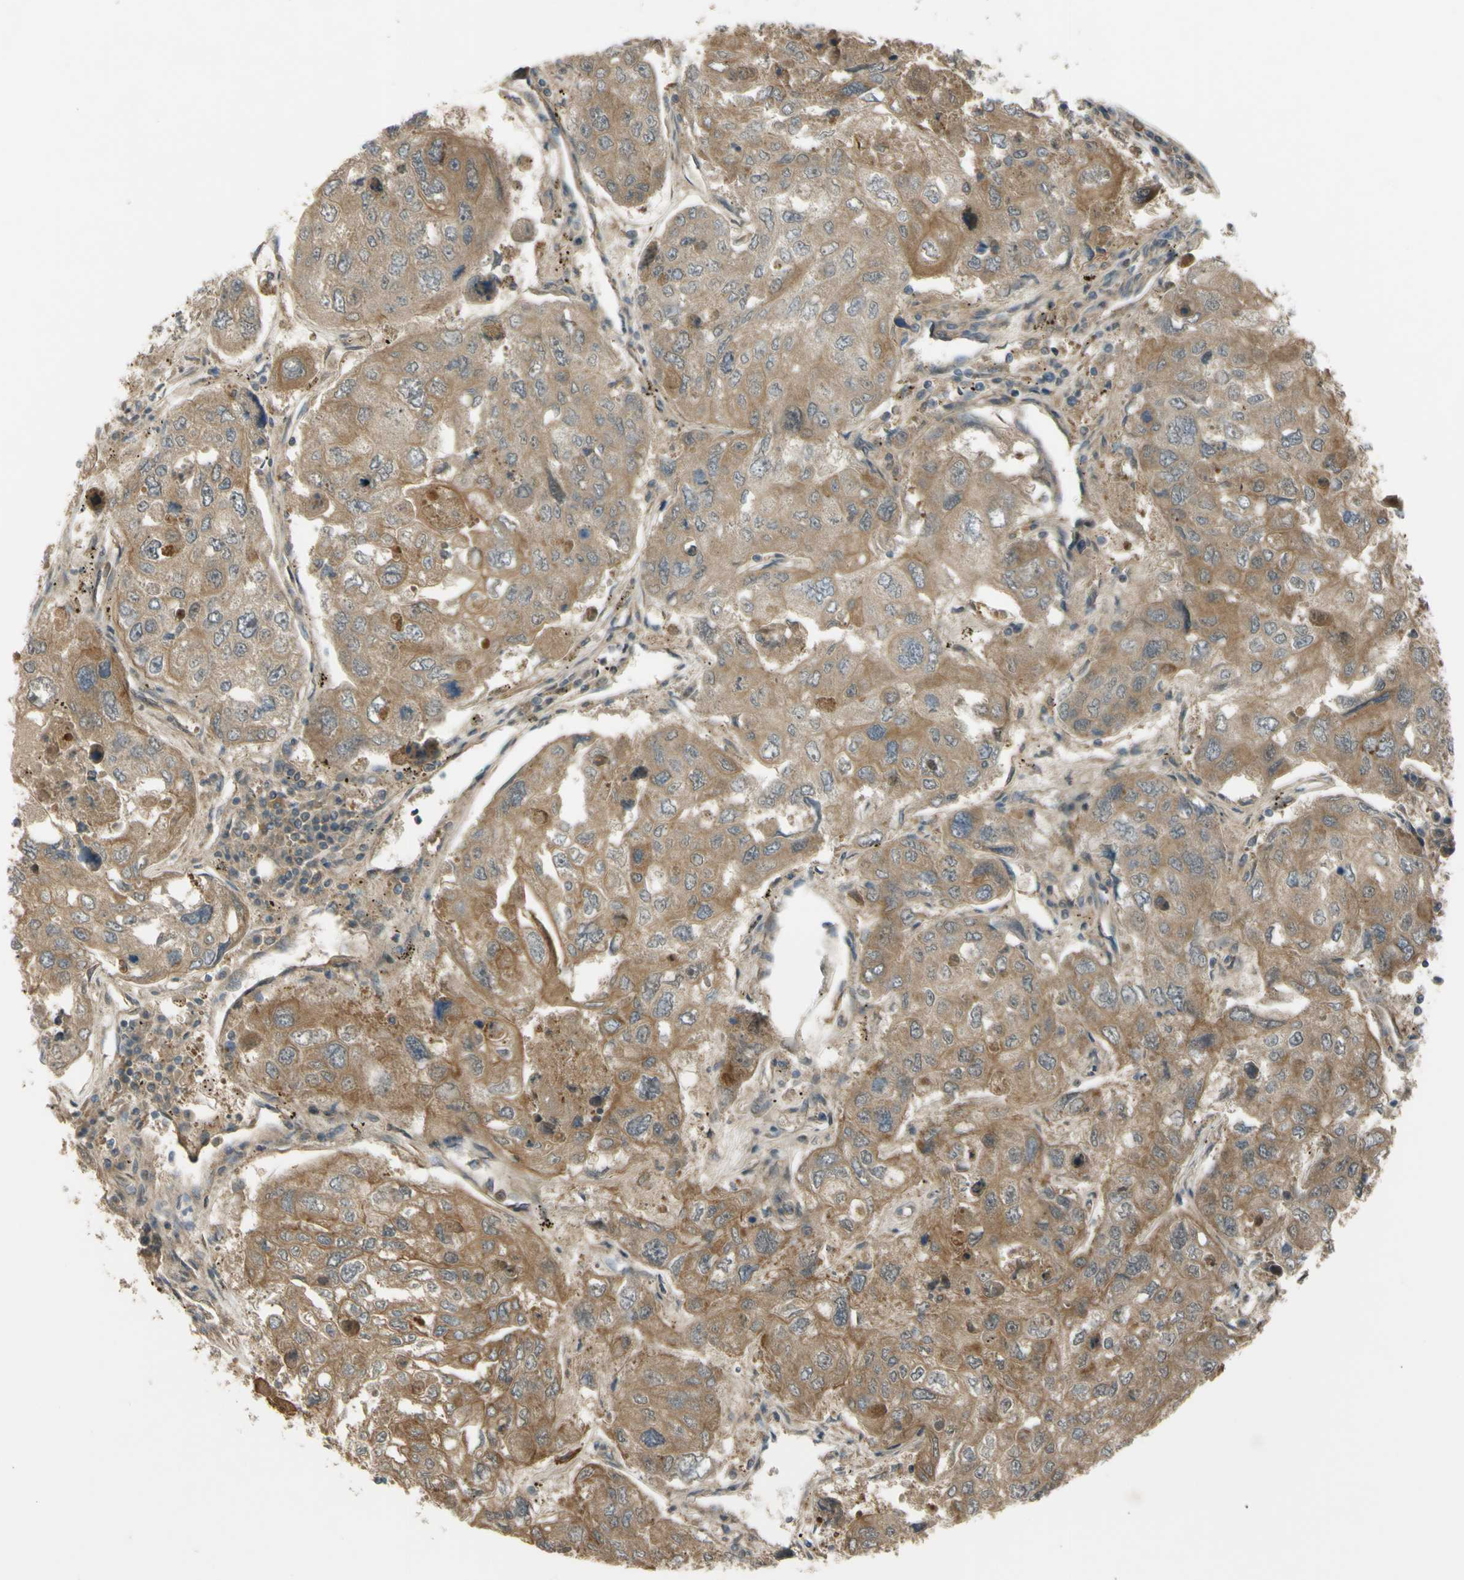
{"staining": {"intensity": "moderate", "quantity": ">75%", "location": "cytoplasmic/membranous"}, "tissue": "urothelial cancer", "cell_type": "Tumor cells", "image_type": "cancer", "snomed": [{"axis": "morphology", "description": "Urothelial carcinoma, High grade"}, {"axis": "topography", "description": "Lymph node"}, {"axis": "topography", "description": "Urinary bladder"}], "caption": "A high-resolution image shows IHC staining of urothelial cancer, which reveals moderate cytoplasmic/membranous staining in about >75% of tumor cells.", "gene": "FLII", "patient": {"sex": "male", "age": 51}}